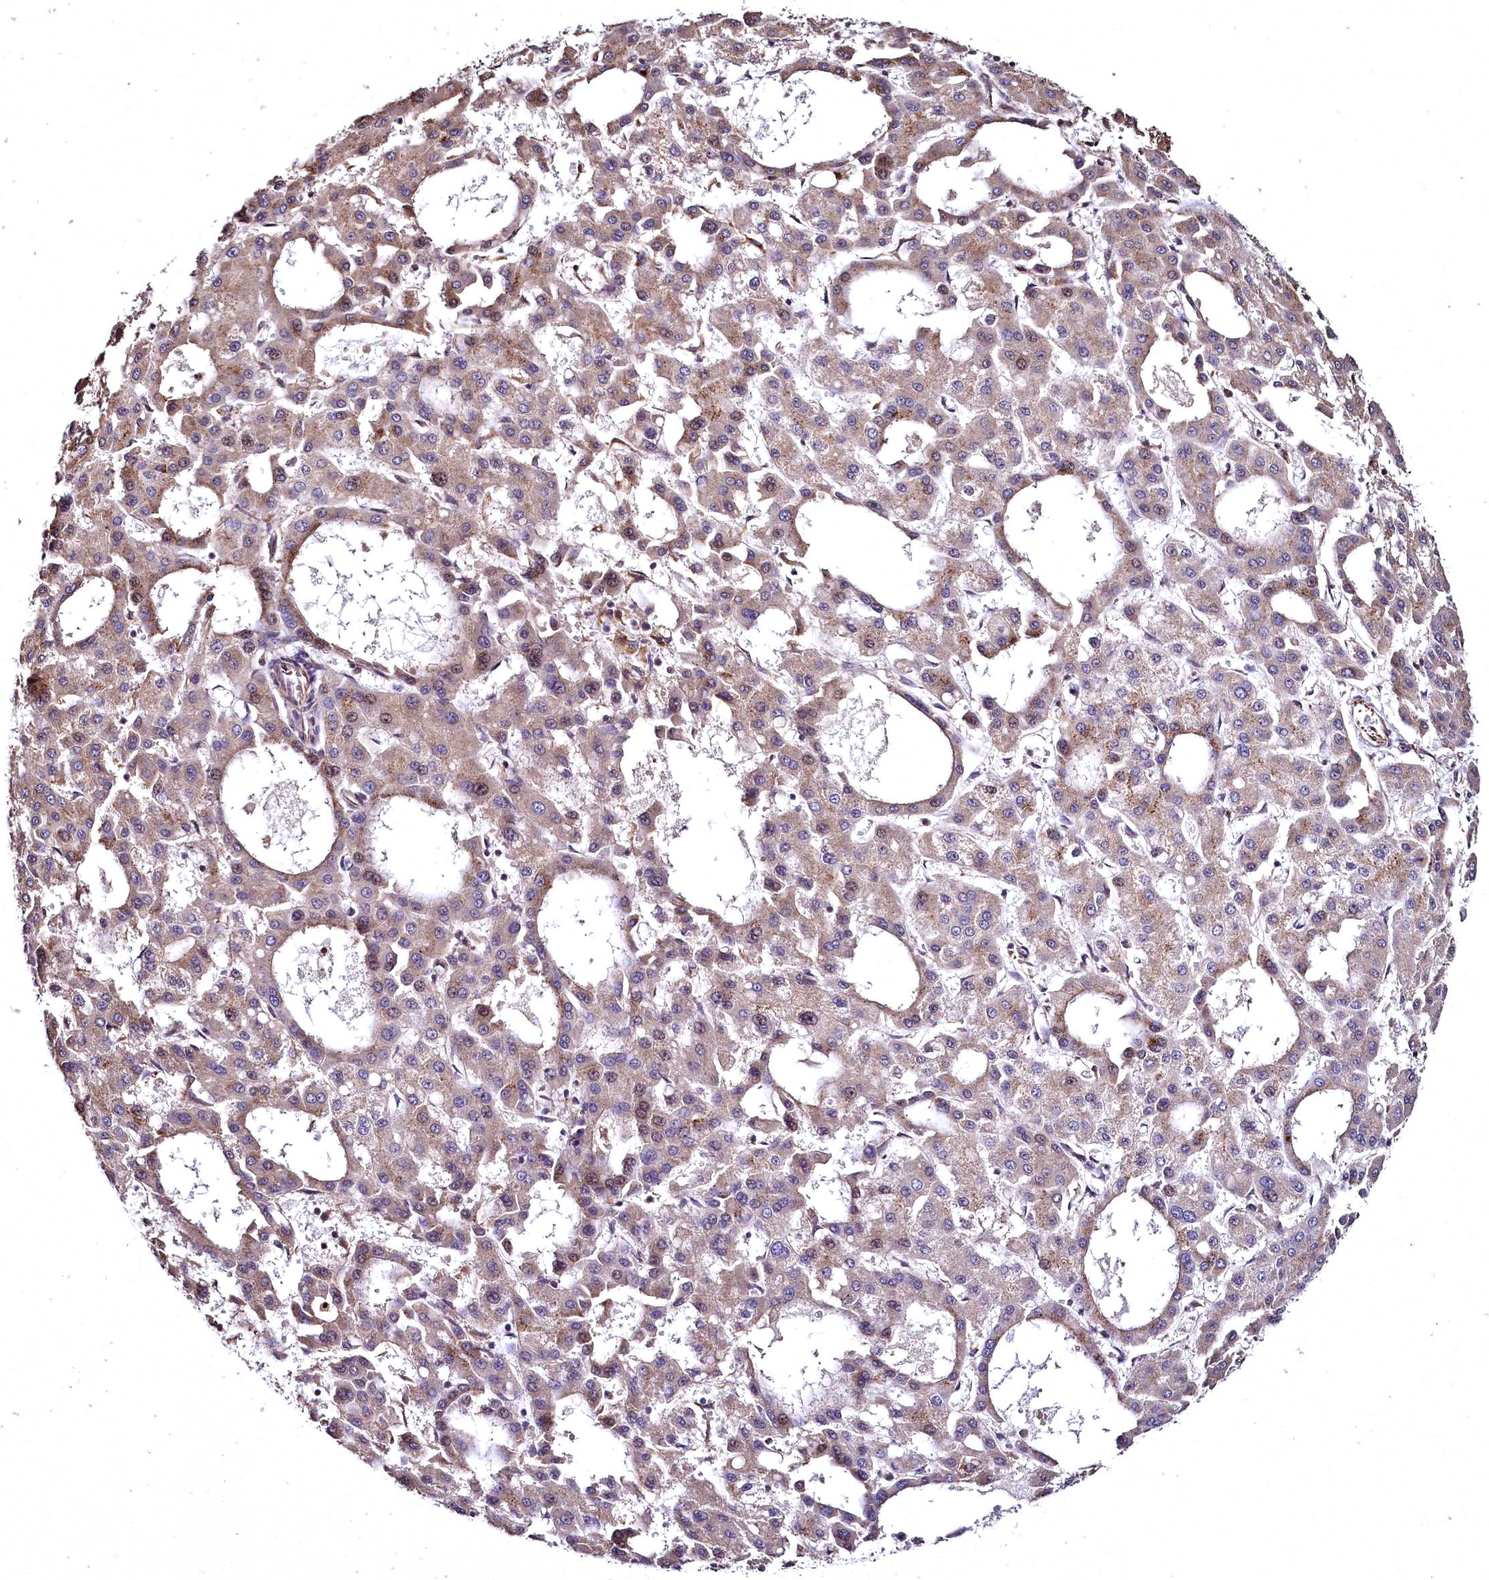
{"staining": {"intensity": "weak", "quantity": "25%-75%", "location": "cytoplasmic/membranous,nuclear"}, "tissue": "liver cancer", "cell_type": "Tumor cells", "image_type": "cancer", "snomed": [{"axis": "morphology", "description": "Carcinoma, Hepatocellular, NOS"}, {"axis": "topography", "description": "Liver"}], "caption": "Liver hepatocellular carcinoma stained with a protein marker exhibits weak staining in tumor cells.", "gene": "TBCEL", "patient": {"sex": "male", "age": 47}}